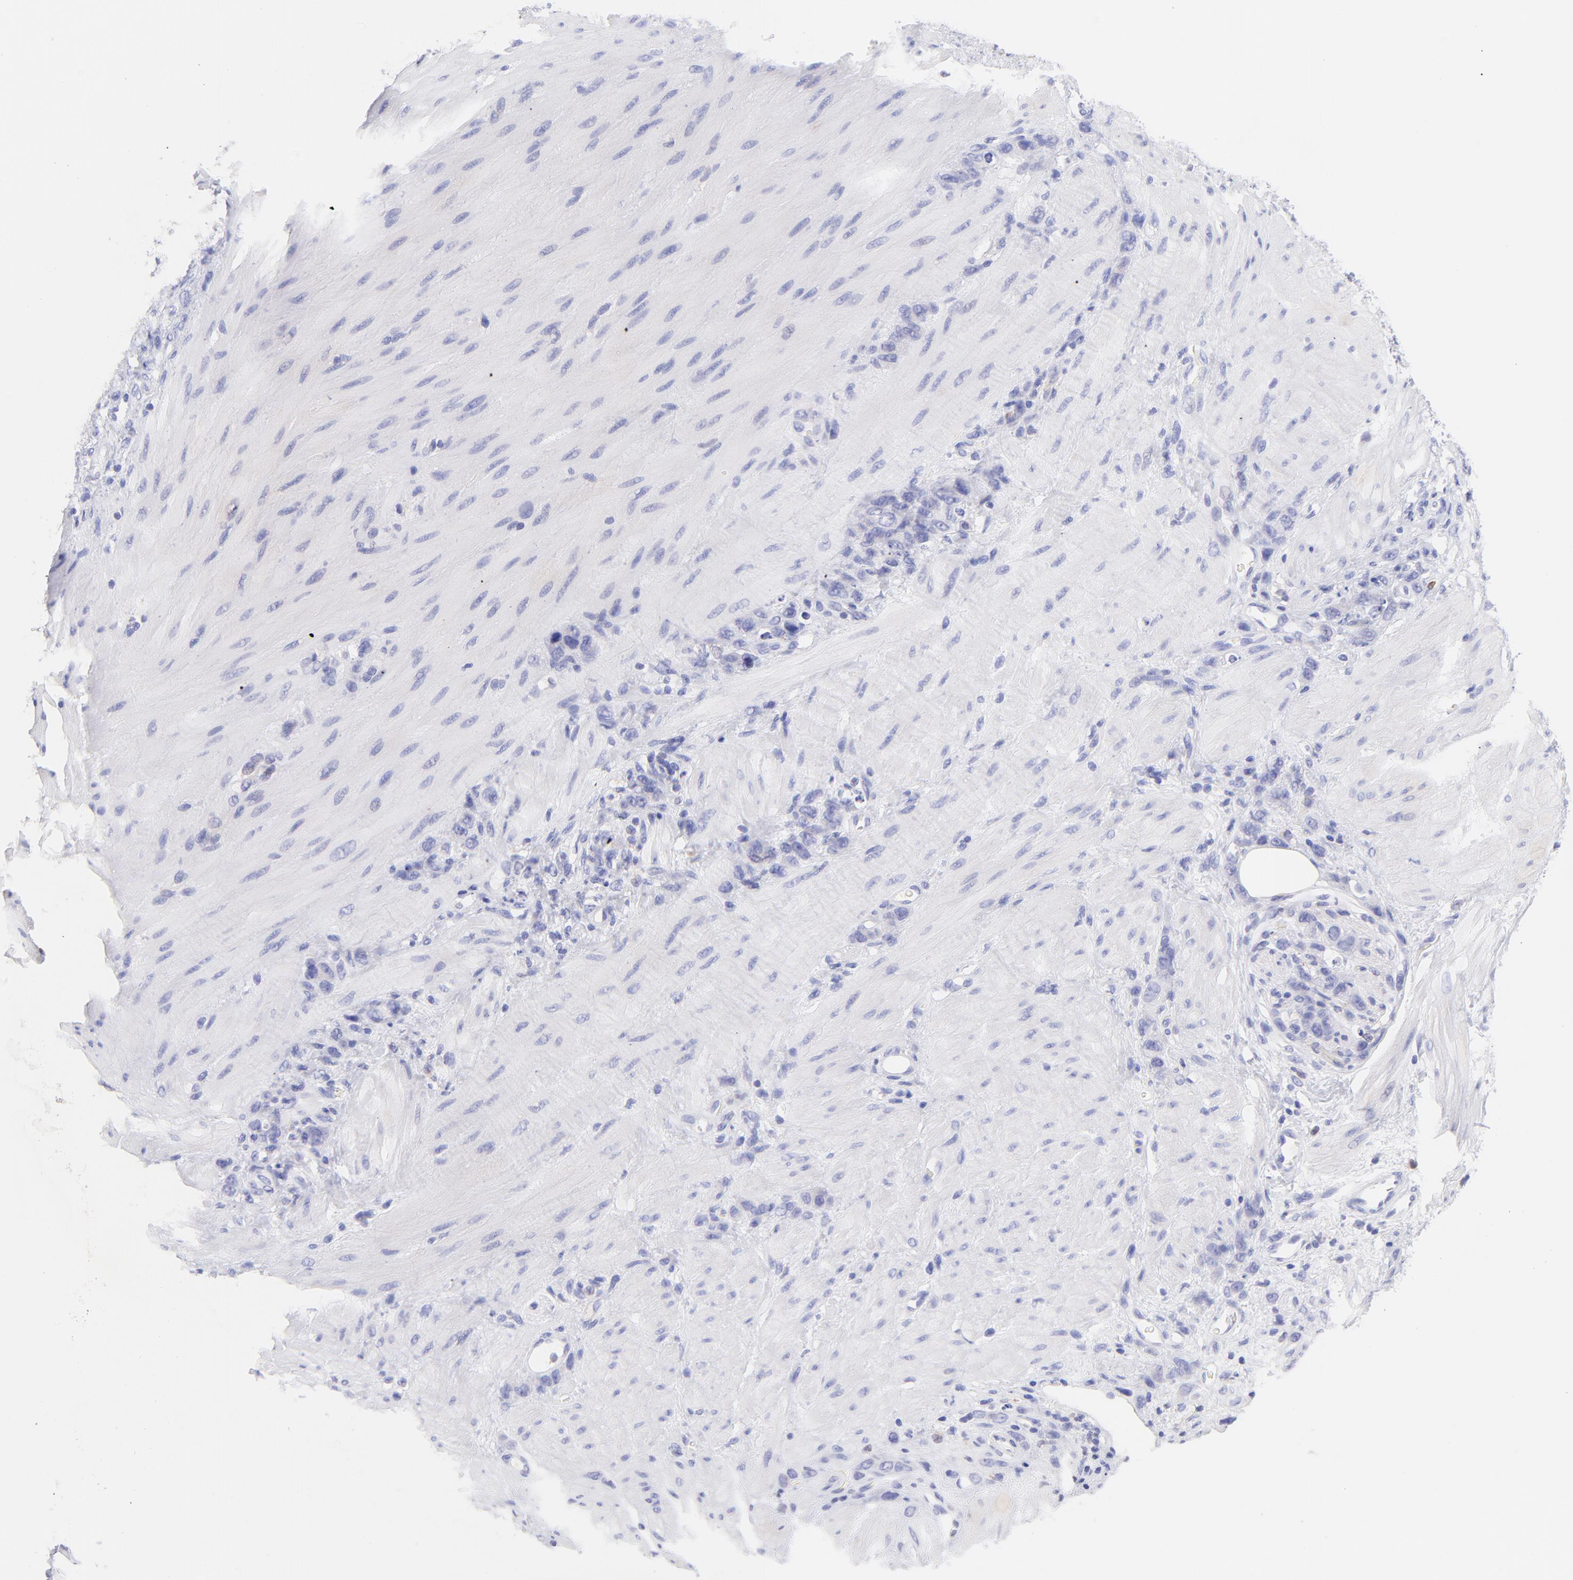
{"staining": {"intensity": "negative", "quantity": "none", "location": "none"}, "tissue": "stomach cancer", "cell_type": "Tumor cells", "image_type": "cancer", "snomed": [{"axis": "morphology", "description": "Normal tissue, NOS"}, {"axis": "morphology", "description": "Adenocarcinoma, NOS"}, {"axis": "topography", "description": "Stomach"}], "caption": "This is an immunohistochemistry (IHC) image of stomach cancer (adenocarcinoma). There is no positivity in tumor cells.", "gene": "IRAG2", "patient": {"sex": "male", "age": 82}}